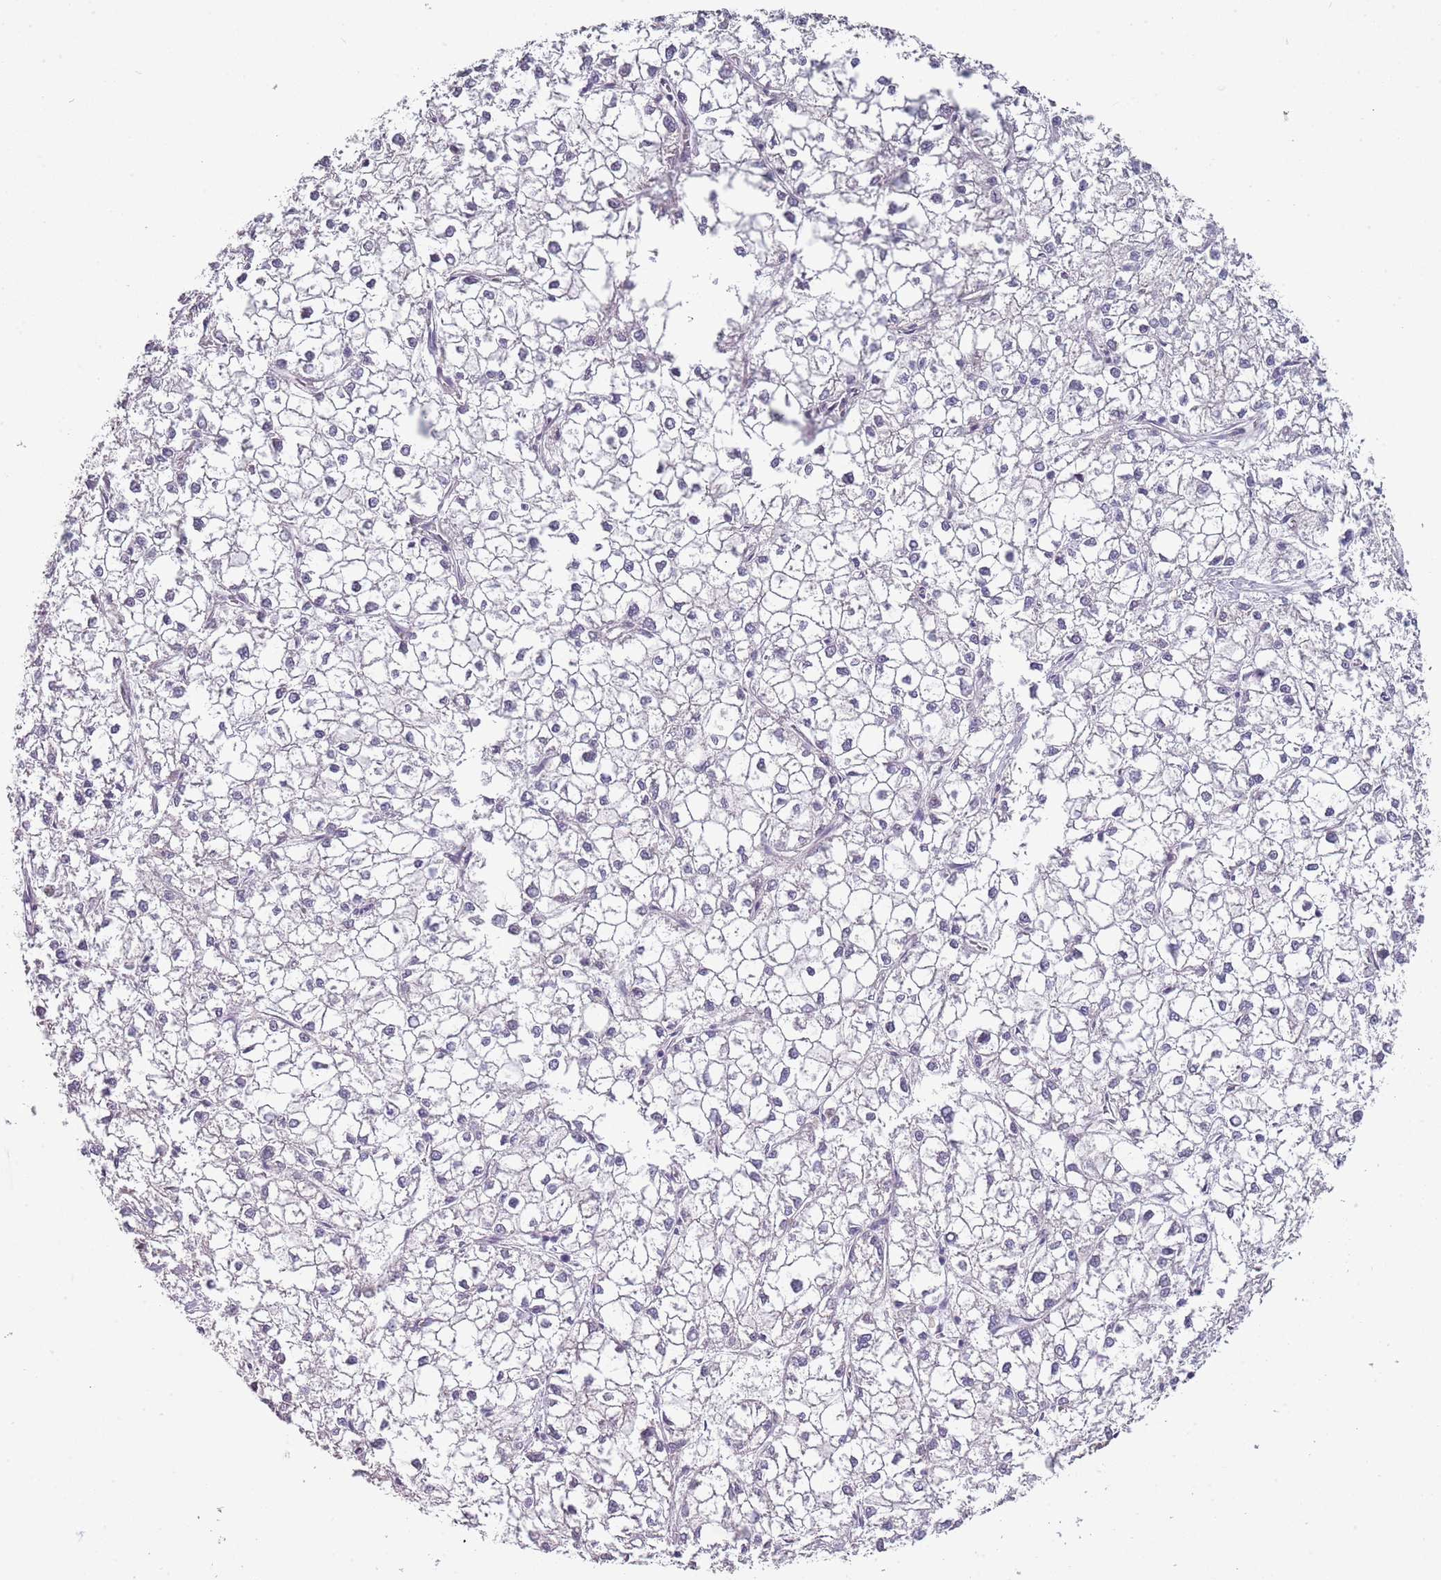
{"staining": {"intensity": "negative", "quantity": "none", "location": "none"}, "tissue": "liver cancer", "cell_type": "Tumor cells", "image_type": "cancer", "snomed": [{"axis": "morphology", "description": "Carcinoma, Hepatocellular, NOS"}, {"axis": "topography", "description": "Liver"}], "caption": "Immunohistochemistry photomicrograph of neoplastic tissue: liver hepatocellular carcinoma stained with DAB exhibits no significant protein staining in tumor cells.", "gene": "NBPF3", "patient": {"sex": "female", "age": 43}}